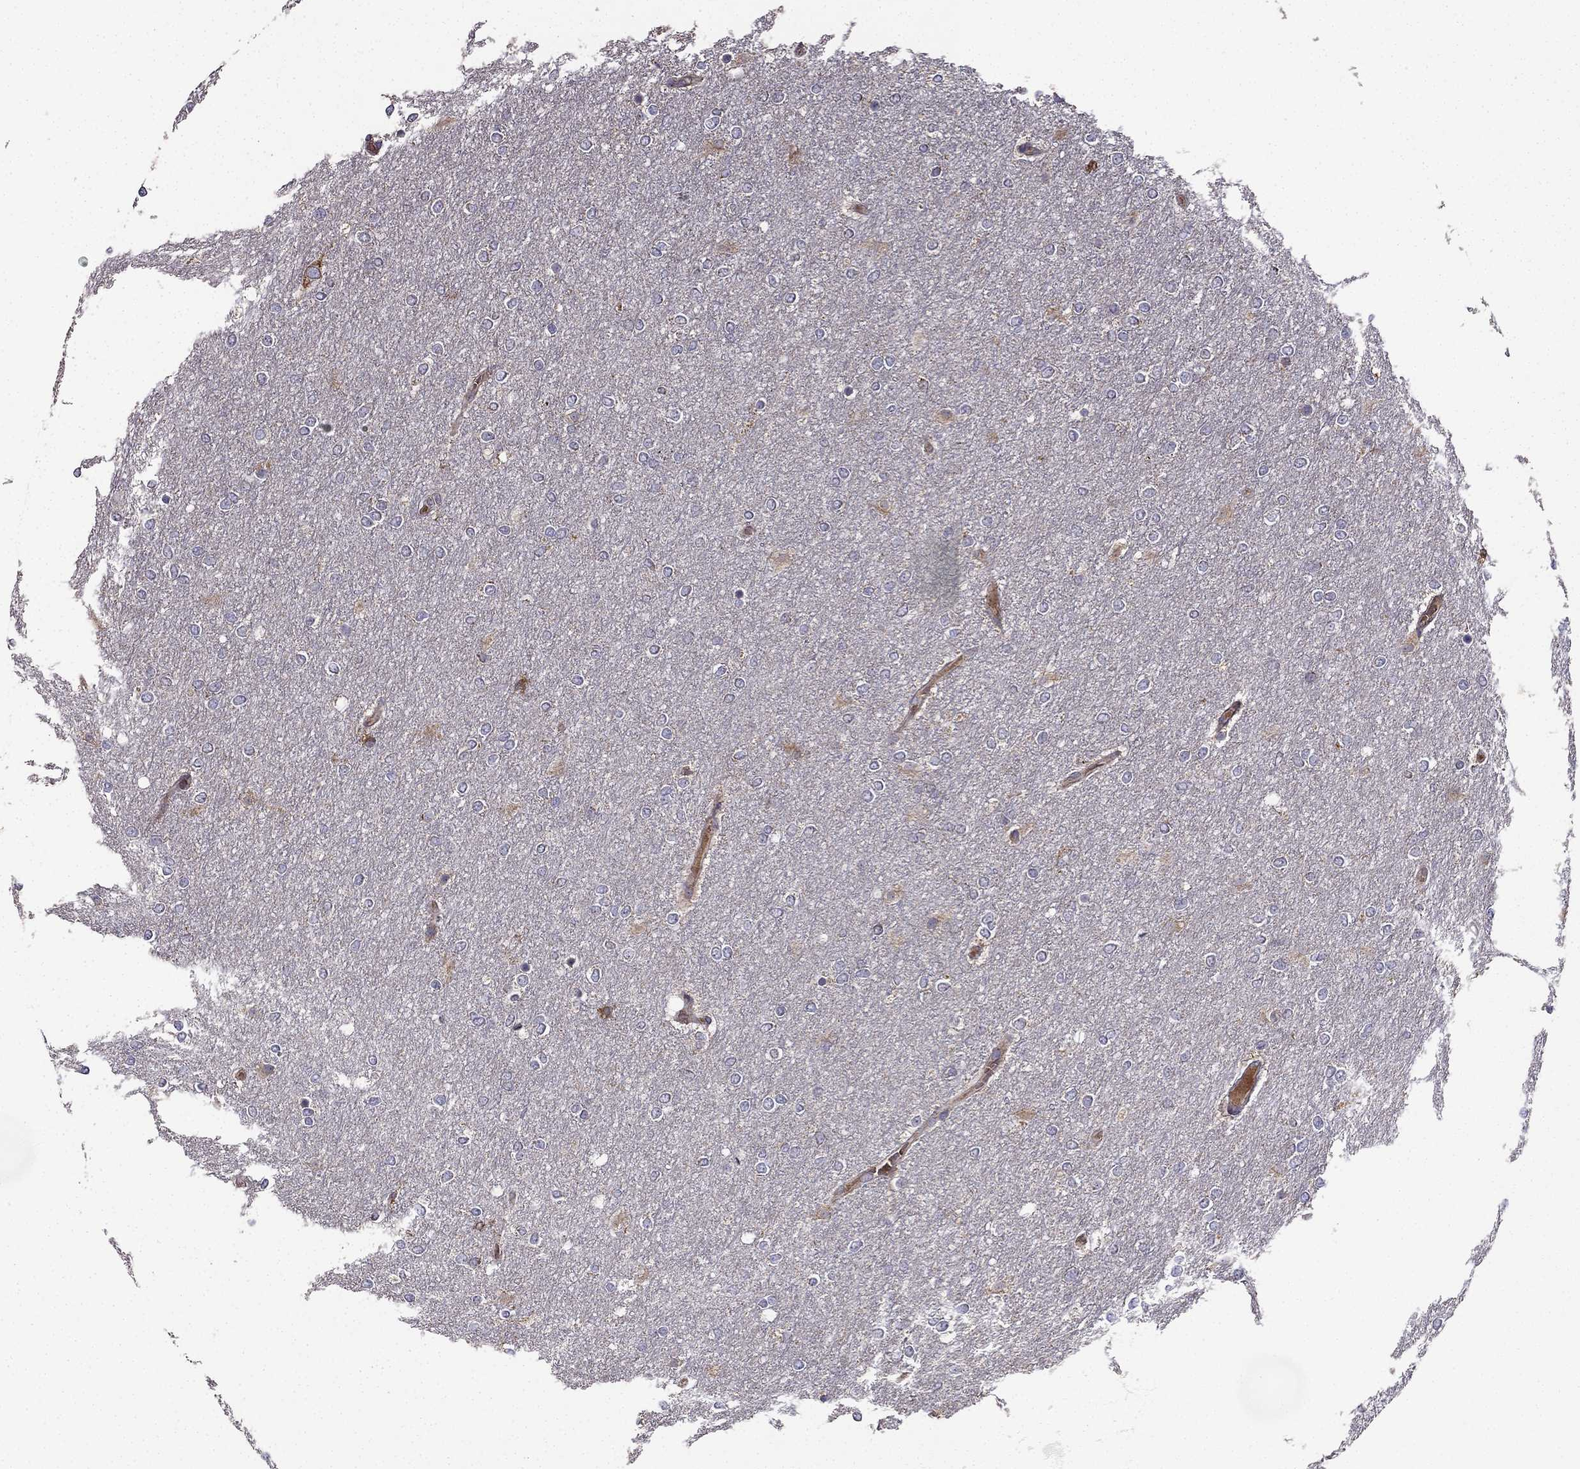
{"staining": {"intensity": "negative", "quantity": "none", "location": "none"}, "tissue": "glioma", "cell_type": "Tumor cells", "image_type": "cancer", "snomed": [{"axis": "morphology", "description": "Glioma, malignant, High grade"}, {"axis": "topography", "description": "Brain"}], "caption": "Malignant high-grade glioma stained for a protein using IHC shows no positivity tumor cells.", "gene": "B4GALT7", "patient": {"sex": "female", "age": 61}}